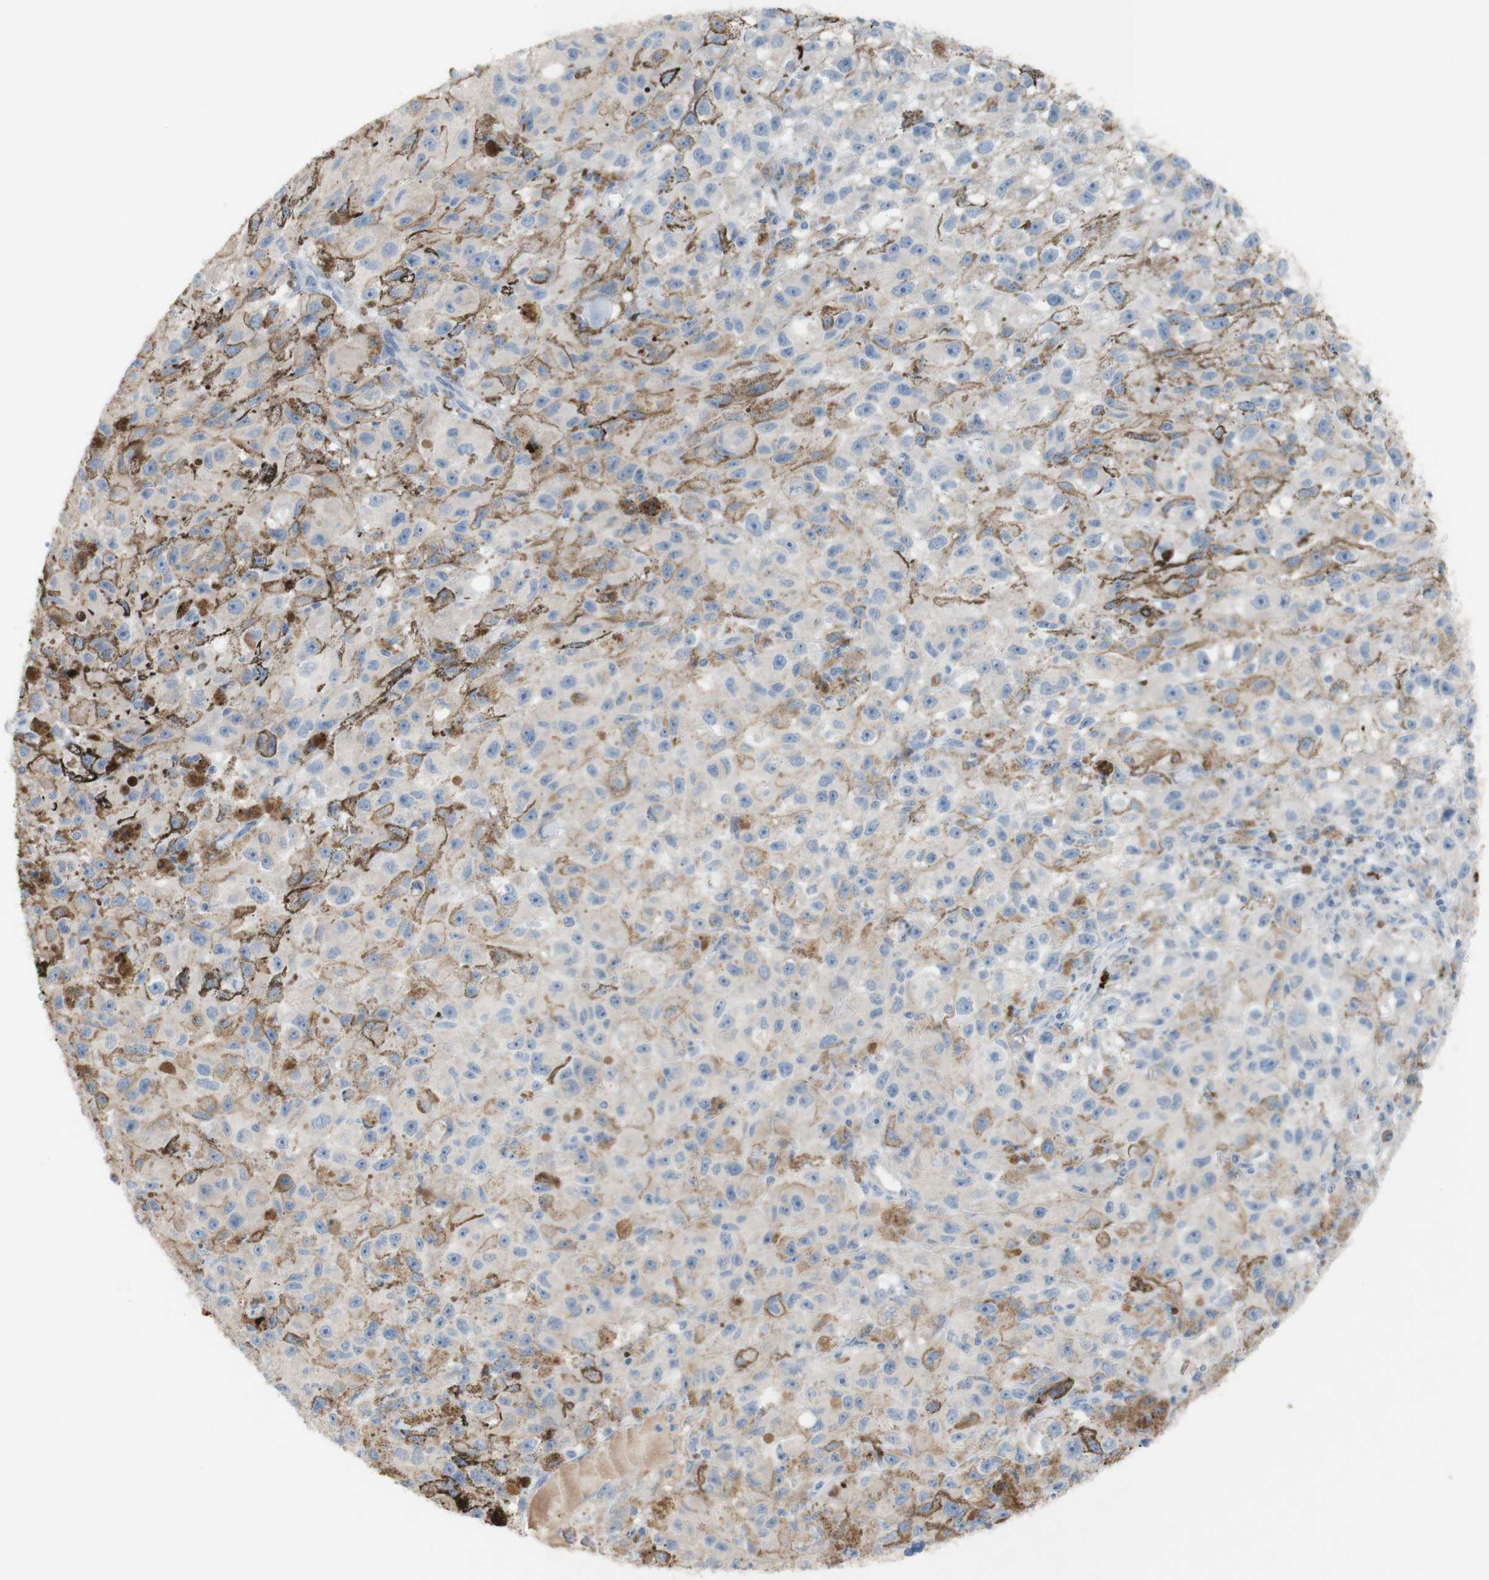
{"staining": {"intensity": "weak", "quantity": ">75%", "location": "cytoplasmic/membranous"}, "tissue": "melanoma", "cell_type": "Tumor cells", "image_type": "cancer", "snomed": [{"axis": "morphology", "description": "Malignant melanoma, NOS"}, {"axis": "topography", "description": "Skin"}], "caption": "Immunohistochemistry (IHC) of malignant melanoma demonstrates low levels of weak cytoplasmic/membranous staining in about >75% of tumor cells.", "gene": "PACSIN1", "patient": {"sex": "female", "age": 104}}